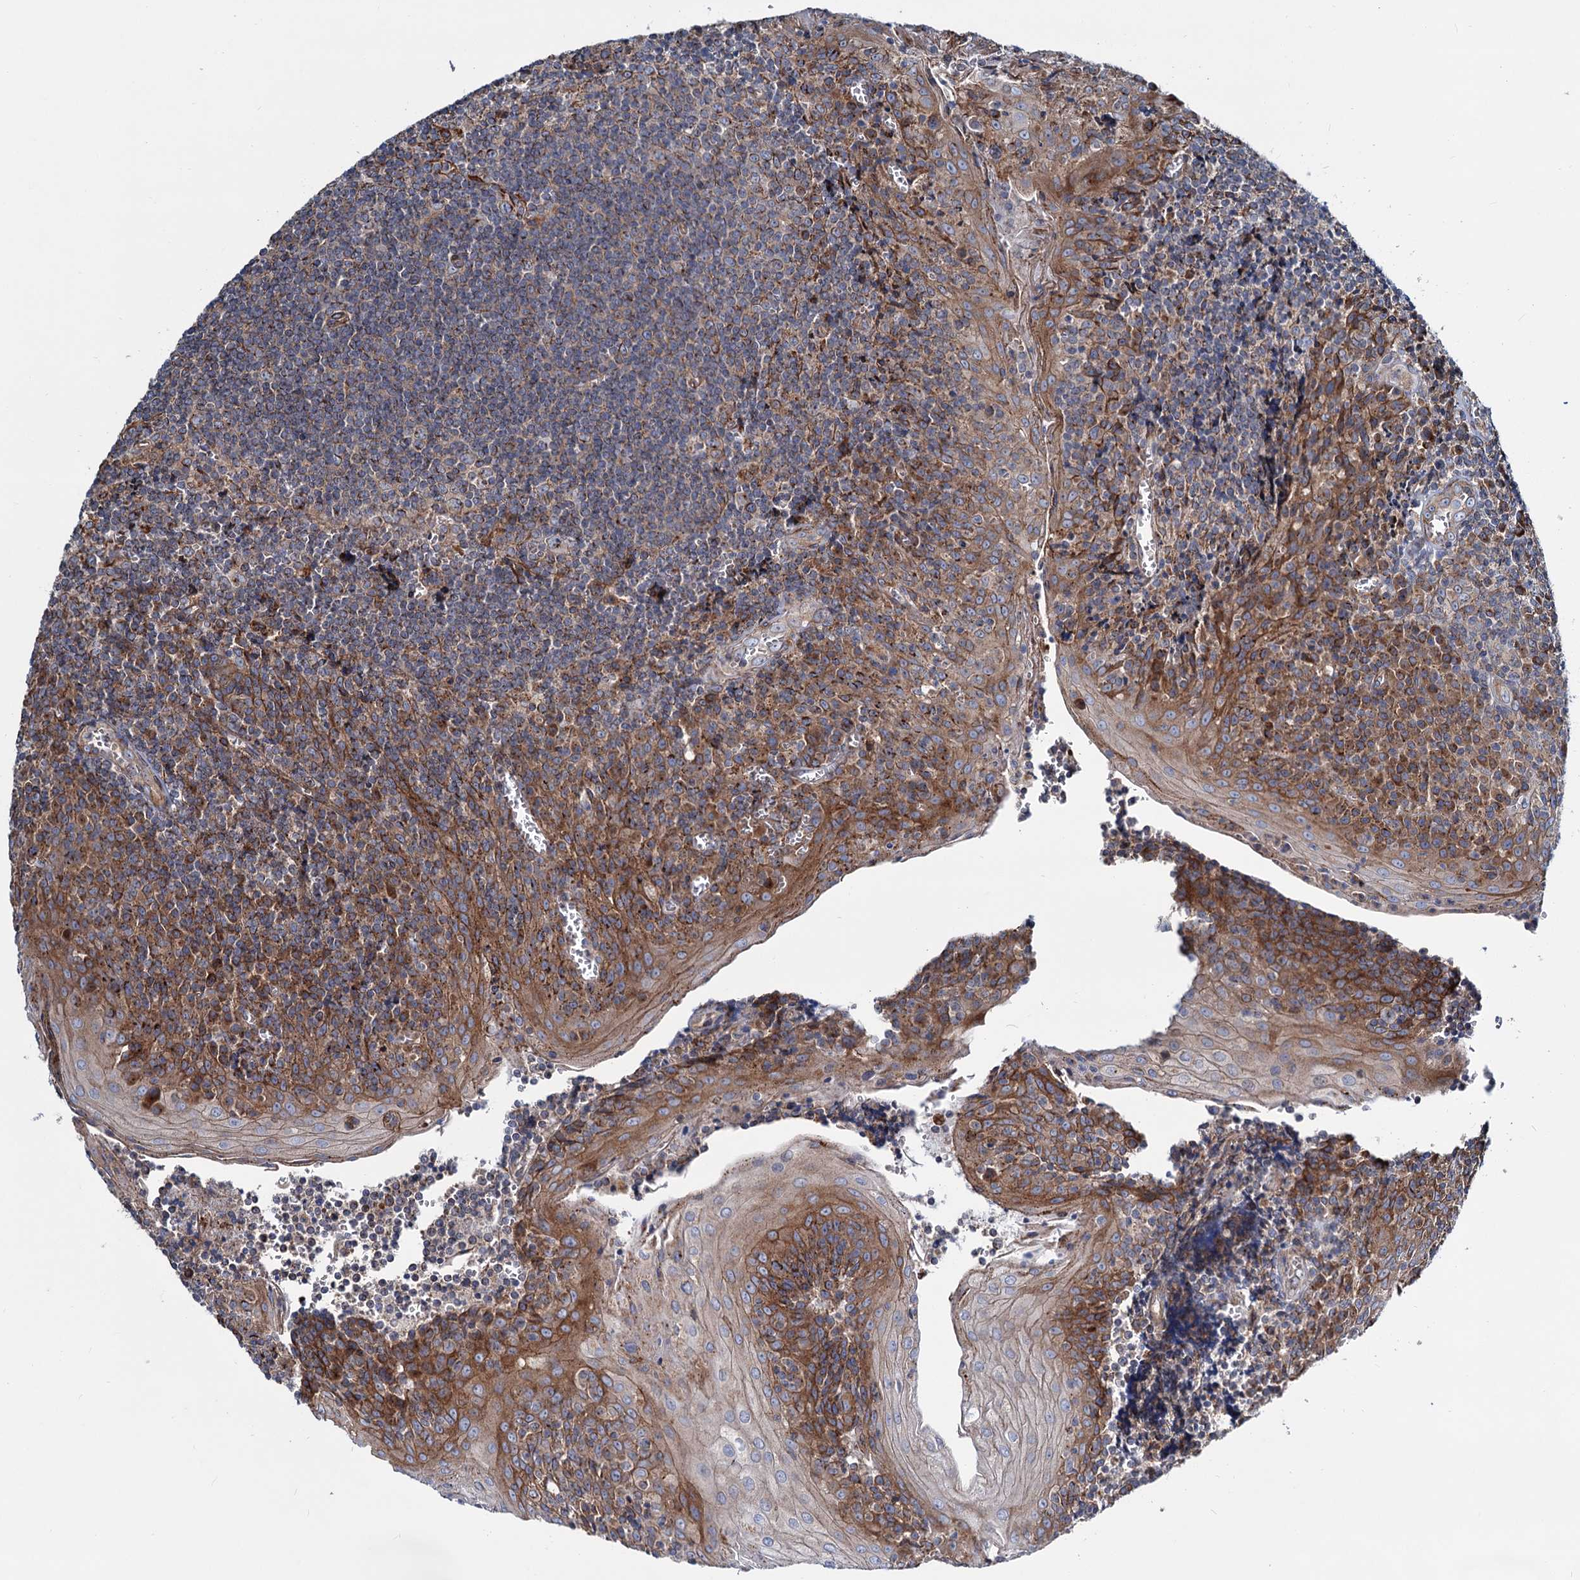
{"staining": {"intensity": "strong", "quantity": "25%-75%", "location": "cytoplasmic/membranous"}, "tissue": "tonsil", "cell_type": "Germinal center cells", "image_type": "normal", "snomed": [{"axis": "morphology", "description": "Normal tissue, NOS"}, {"axis": "topography", "description": "Tonsil"}], "caption": "This histopathology image reveals IHC staining of benign human tonsil, with high strong cytoplasmic/membranous expression in about 25%-75% of germinal center cells.", "gene": "PSEN1", "patient": {"sex": "male", "age": 27}}